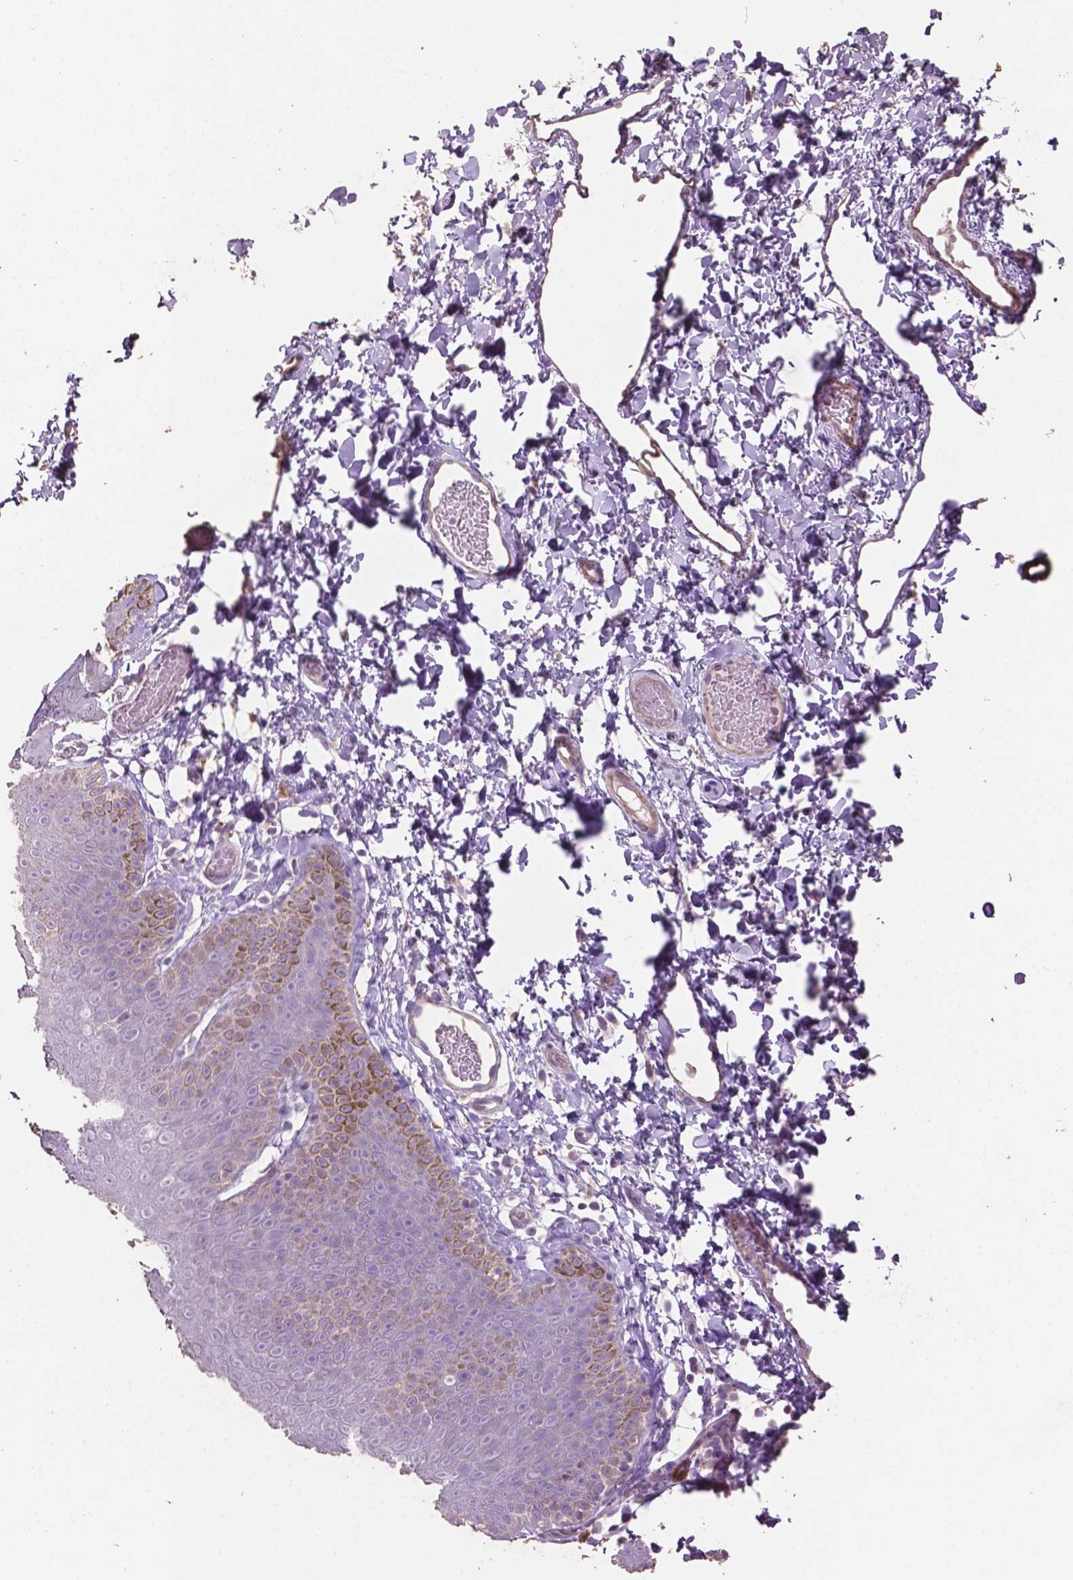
{"staining": {"intensity": "moderate", "quantity": "<25%", "location": "cytoplasmic/membranous"}, "tissue": "skin", "cell_type": "Epidermal cells", "image_type": "normal", "snomed": [{"axis": "morphology", "description": "Normal tissue, NOS"}, {"axis": "topography", "description": "Anal"}], "caption": "Skin stained with a protein marker displays moderate staining in epidermal cells.", "gene": "COMMD4", "patient": {"sex": "male", "age": 53}}